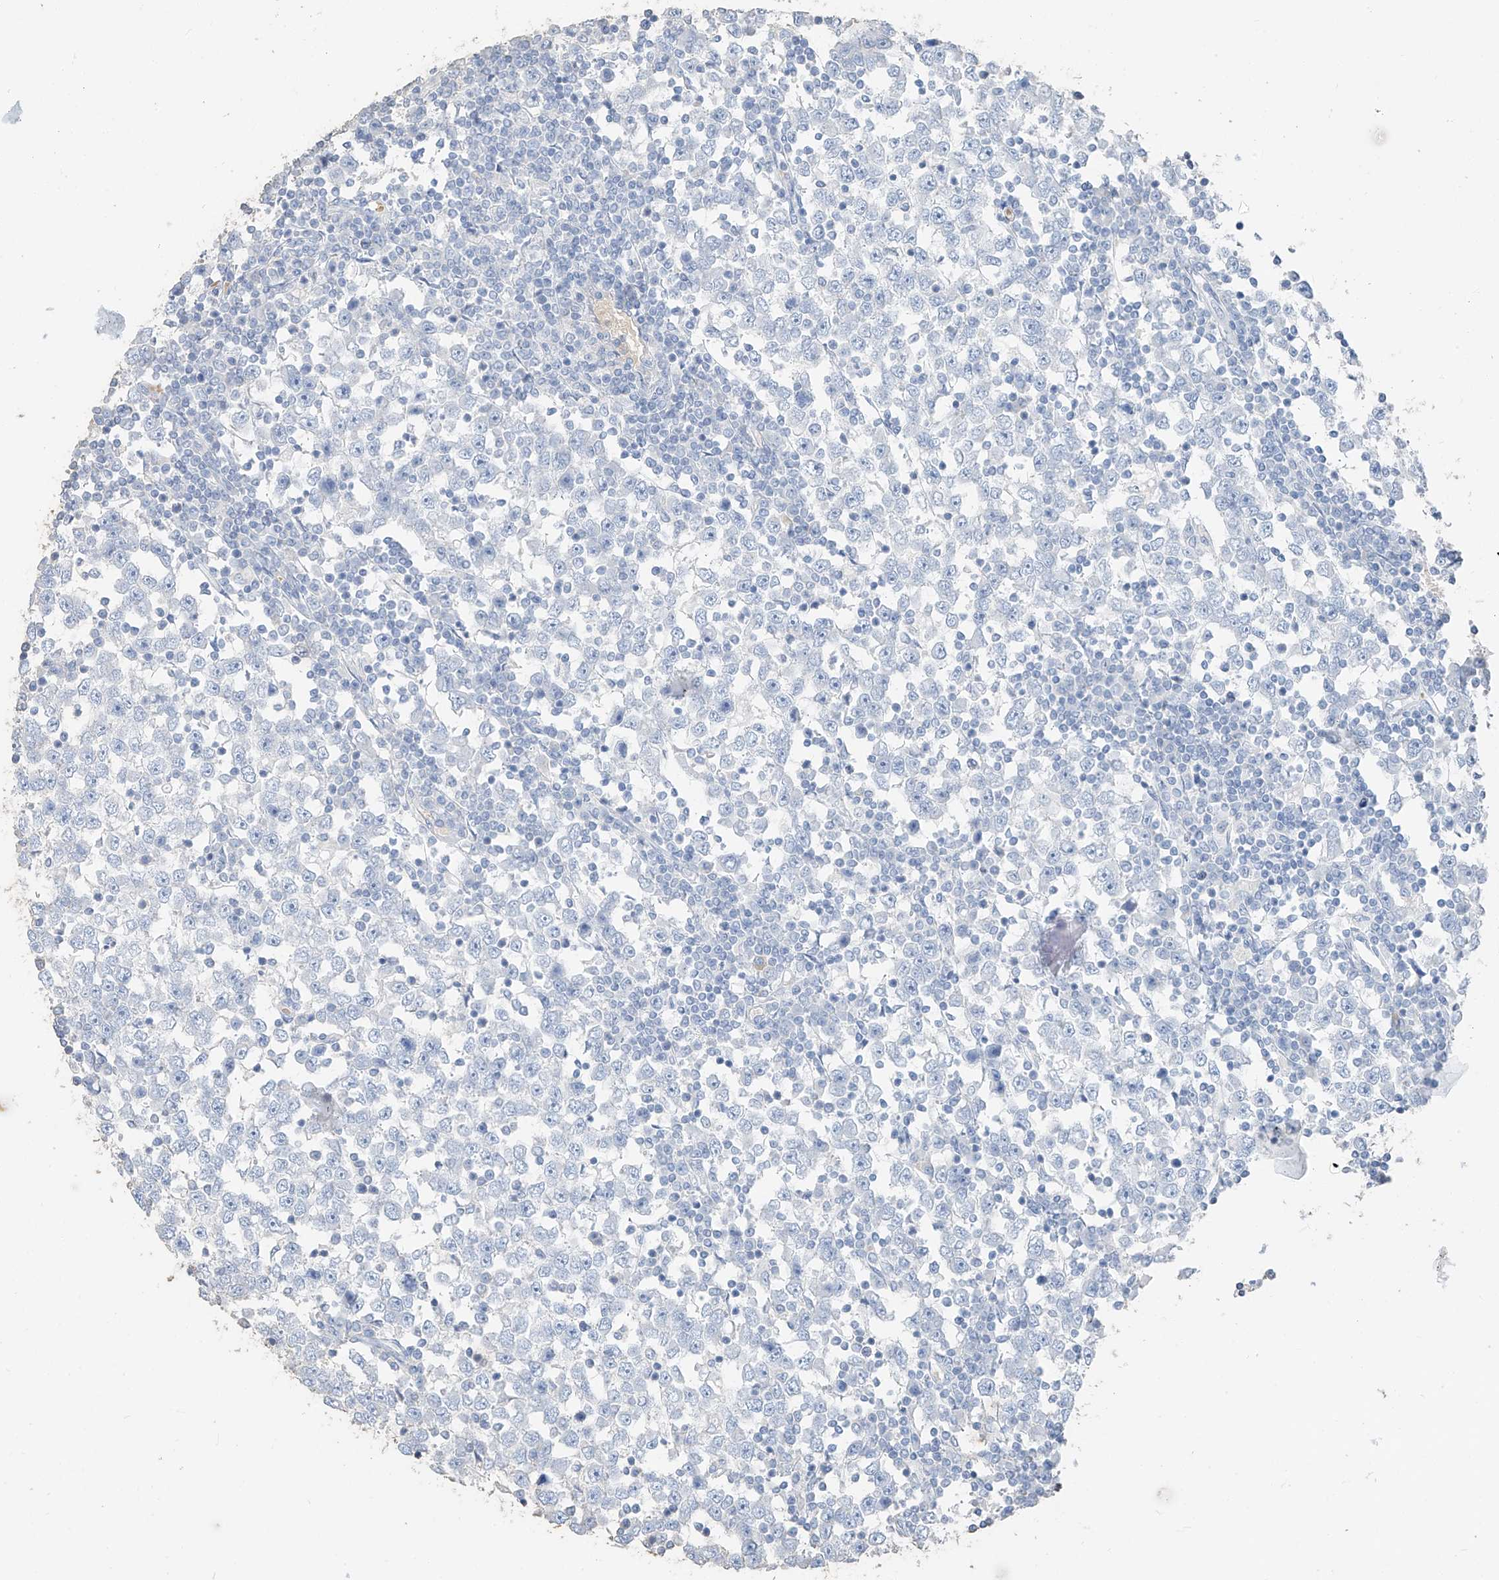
{"staining": {"intensity": "negative", "quantity": "none", "location": "none"}, "tissue": "testis cancer", "cell_type": "Tumor cells", "image_type": "cancer", "snomed": [{"axis": "morphology", "description": "Seminoma, NOS"}, {"axis": "topography", "description": "Testis"}], "caption": "DAB immunohistochemical staining of testis cancer reveals no significant expression in tumor cells.", "gene": "PAFAH1B3", "patient": {"sex": "male", "age": 65}}